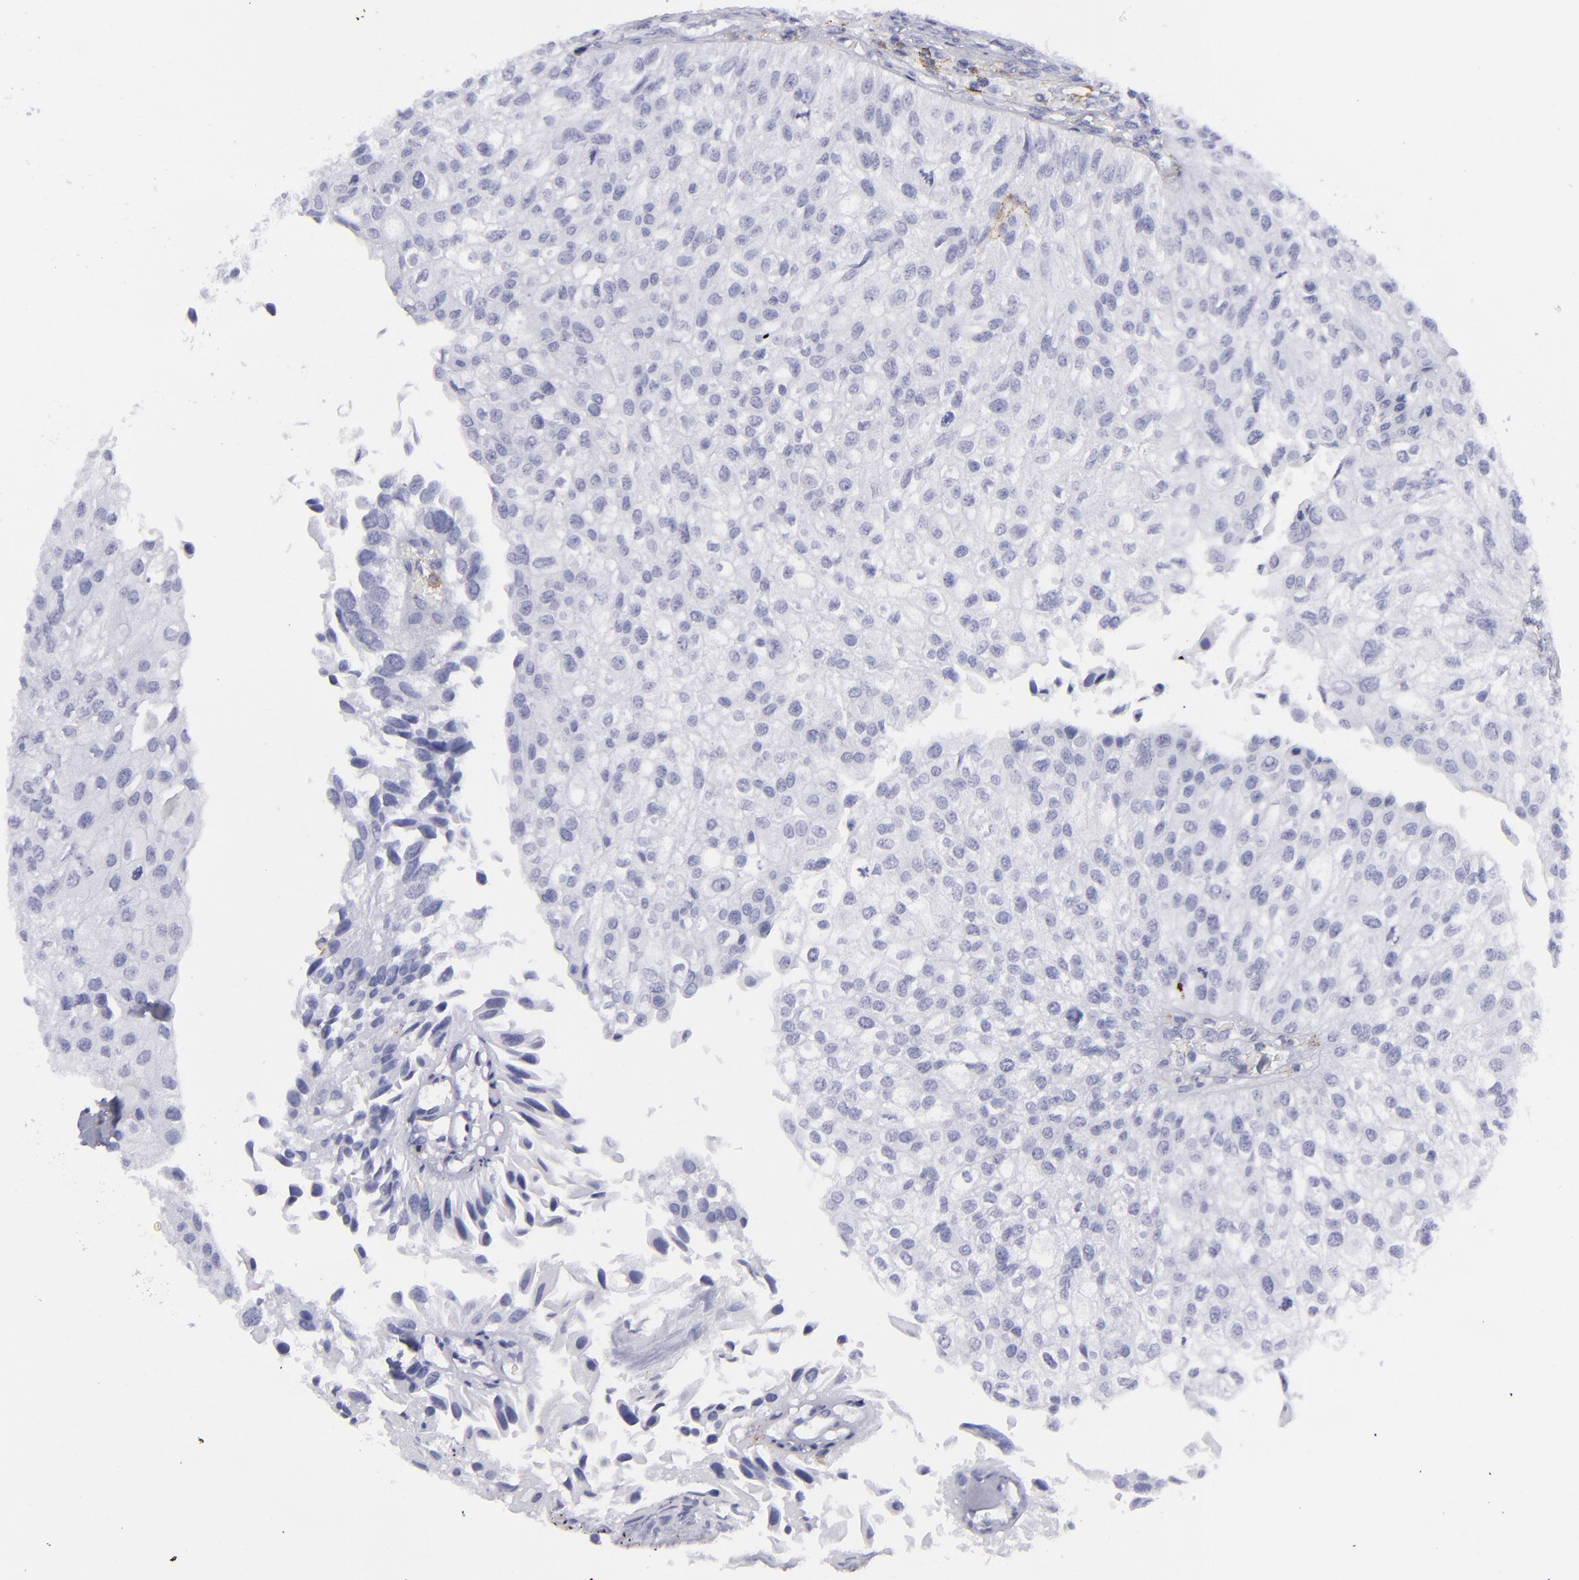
{"staining": {"intensity": "negative", "quantity": "none", "location": "none"}, "tissue": "urothelial cancer", "cell_type": "Tumor cells", "image_type": "cancer", "snomed": [{"axis": "morphology", "description": "Urothelial carcinoma, Low grade"}, {"axis": "topography", "description": "Urinary bladder"}], "caption": "Immunohistochemistry photomicrograph of neoplastic tissue: human urothelial cancer stained with DAB (3,3'-diaminobenzidine) reveals no significant protein positivity in tumor cells.", "gene": "SELPLG", "patient": {"sex": "female", "age": 89}}